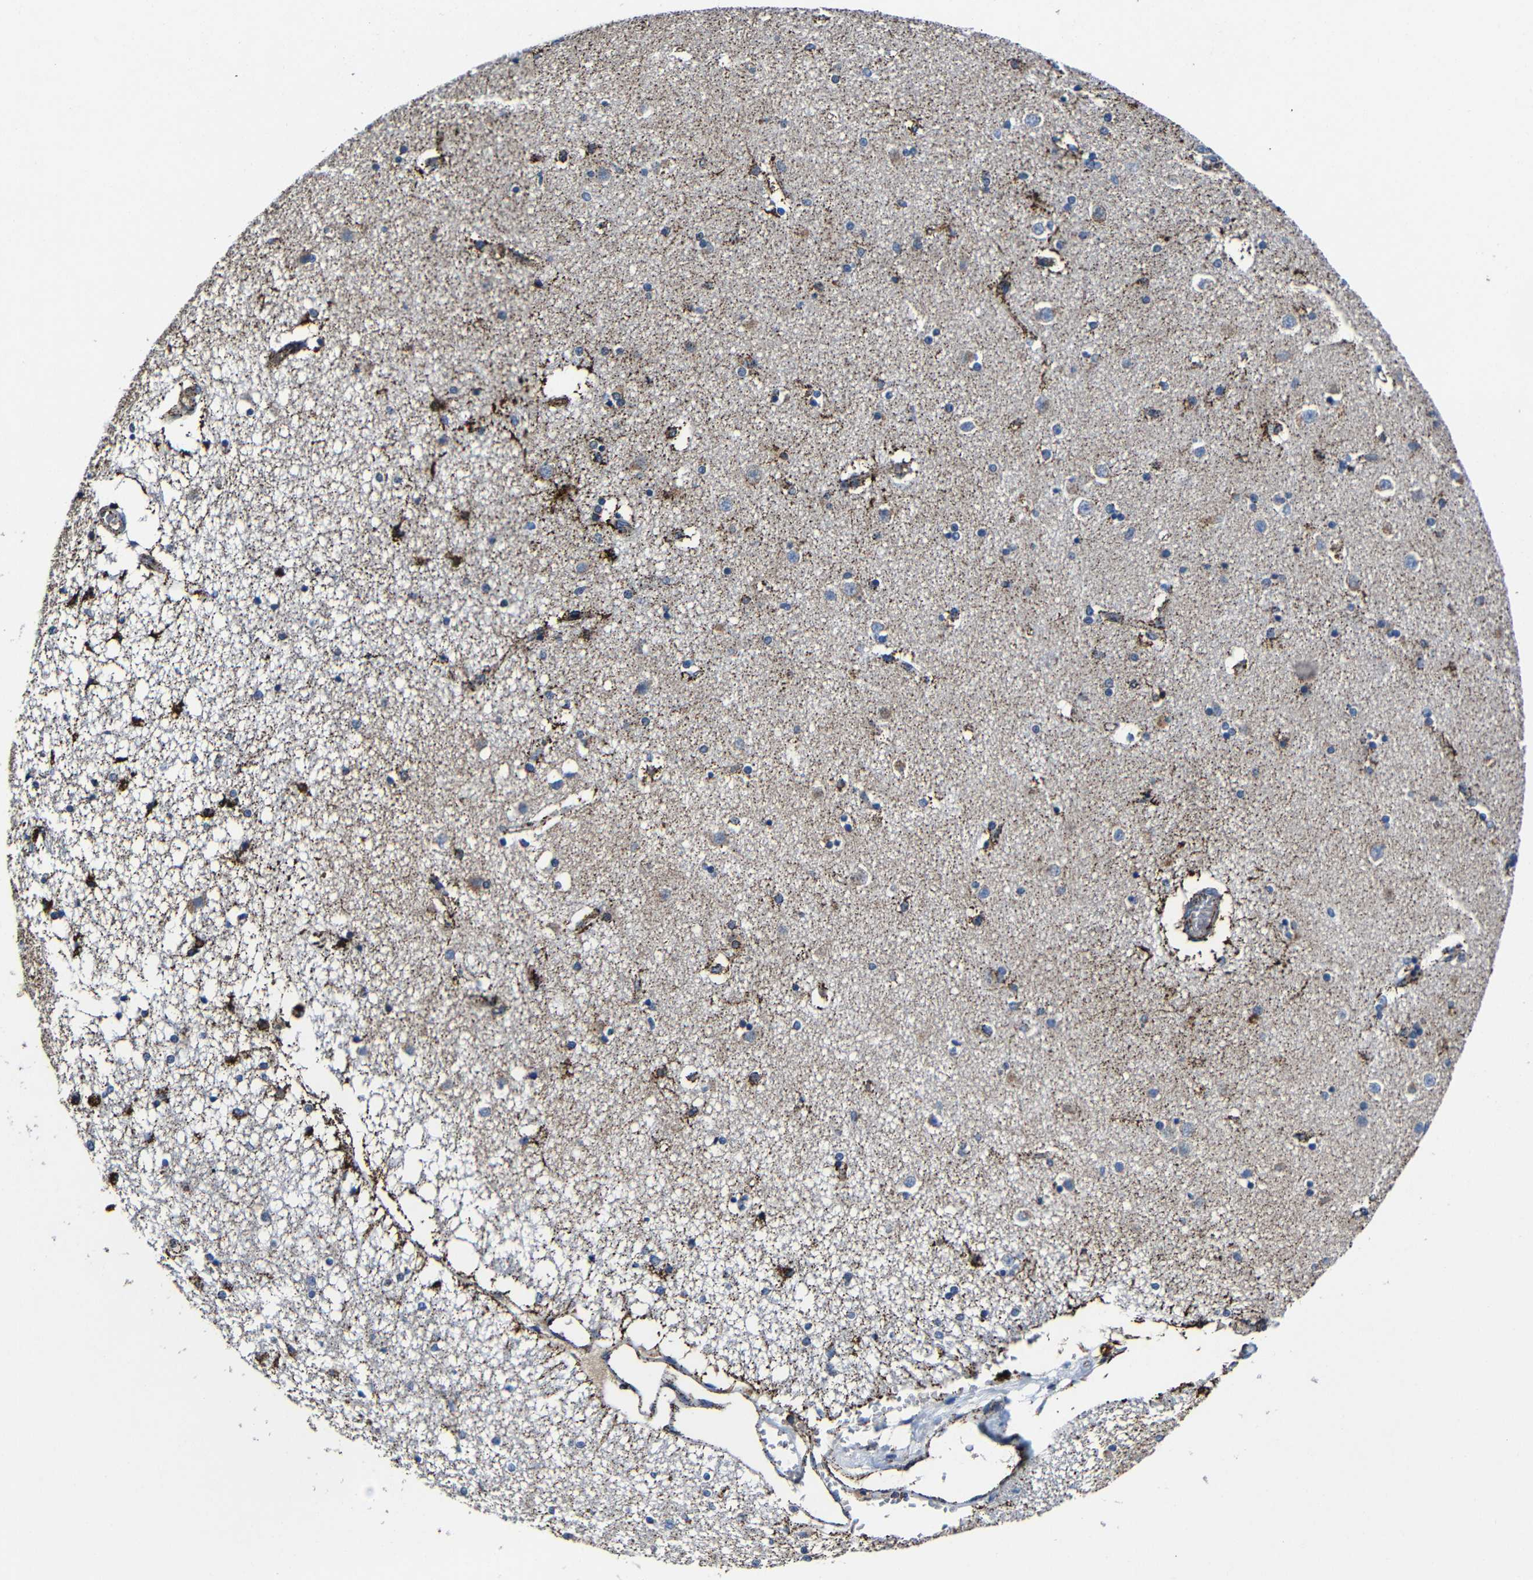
{"staining": {"intensity": "strong", "quantity": "25%-75%", "location": "cytoplasmic/membranous,nuclear"}, "tissue": "caudate", "cell_type": "Glial cells", "image_type": "normal", "snomed": [{"axis": "morphology", "description": "Normal tissue, NOS"}, {"axis": "topography", "description": "Lateral ventricle wall"}], "caption": "Protein analysis of benign caudate demonstrates strong cytoplasmic/membranous,nuclear staining in approximately 25%-75% of glial cells.", "gene": "CA5B", "patient": {"sex": "female", "age": 54}}